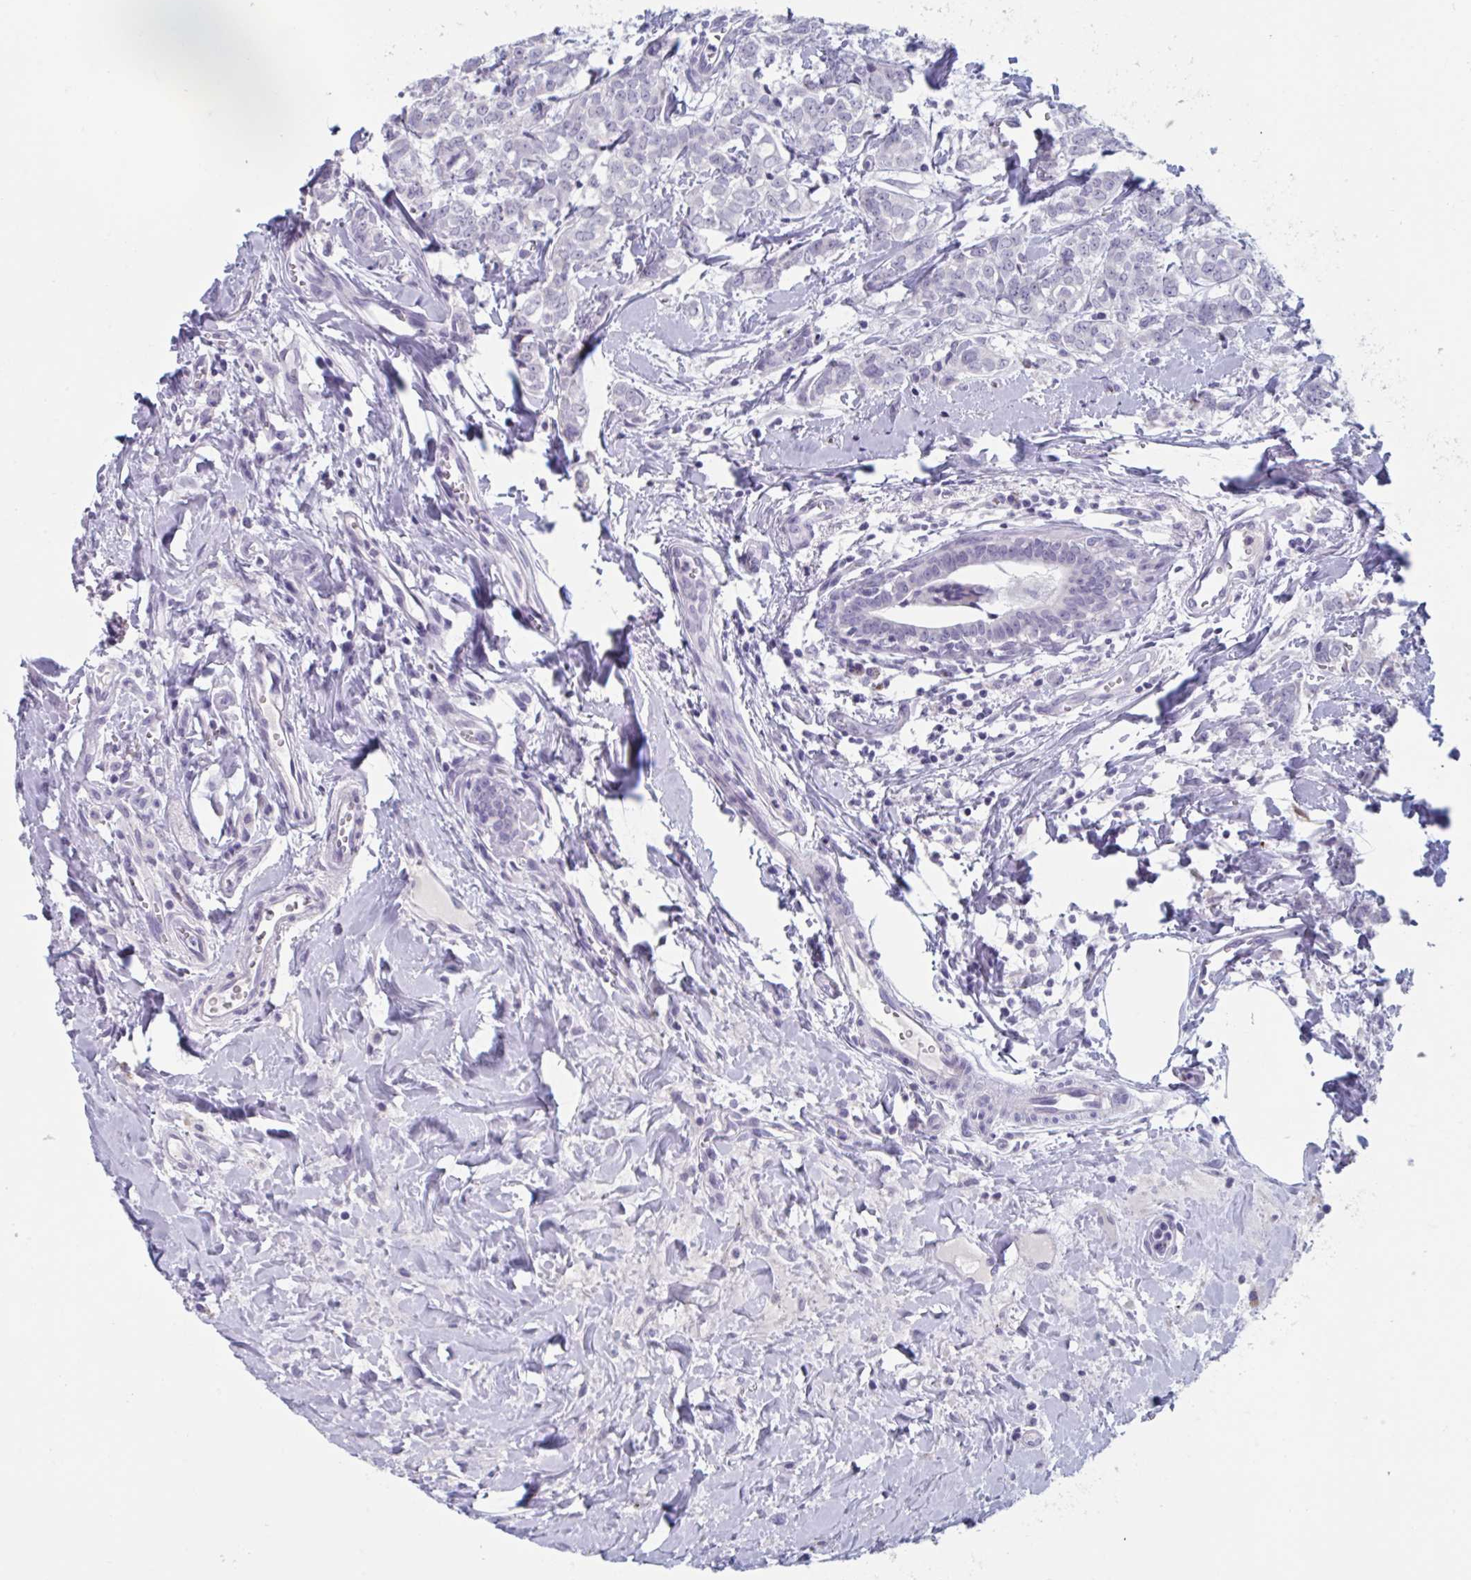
{"staining": {"intensity": "negative", "quantity": "none", "location": "none"}, "tissue": "breast cancer", "cell_type": "Tumor cells", "image_type": "cancer", "snomed": [{"axis": "morphology", "description": "Duct carcinoma"}, {"axis": "topography", "description": "Breast"}], "caption": "Breast cancer (infiltrating ductal carcinoma) was stained to show a protein in brown. There is no significant staining in tumor cells.", "gene": "NDUFC2", "patient": {"sex": "female", "age": 61}}